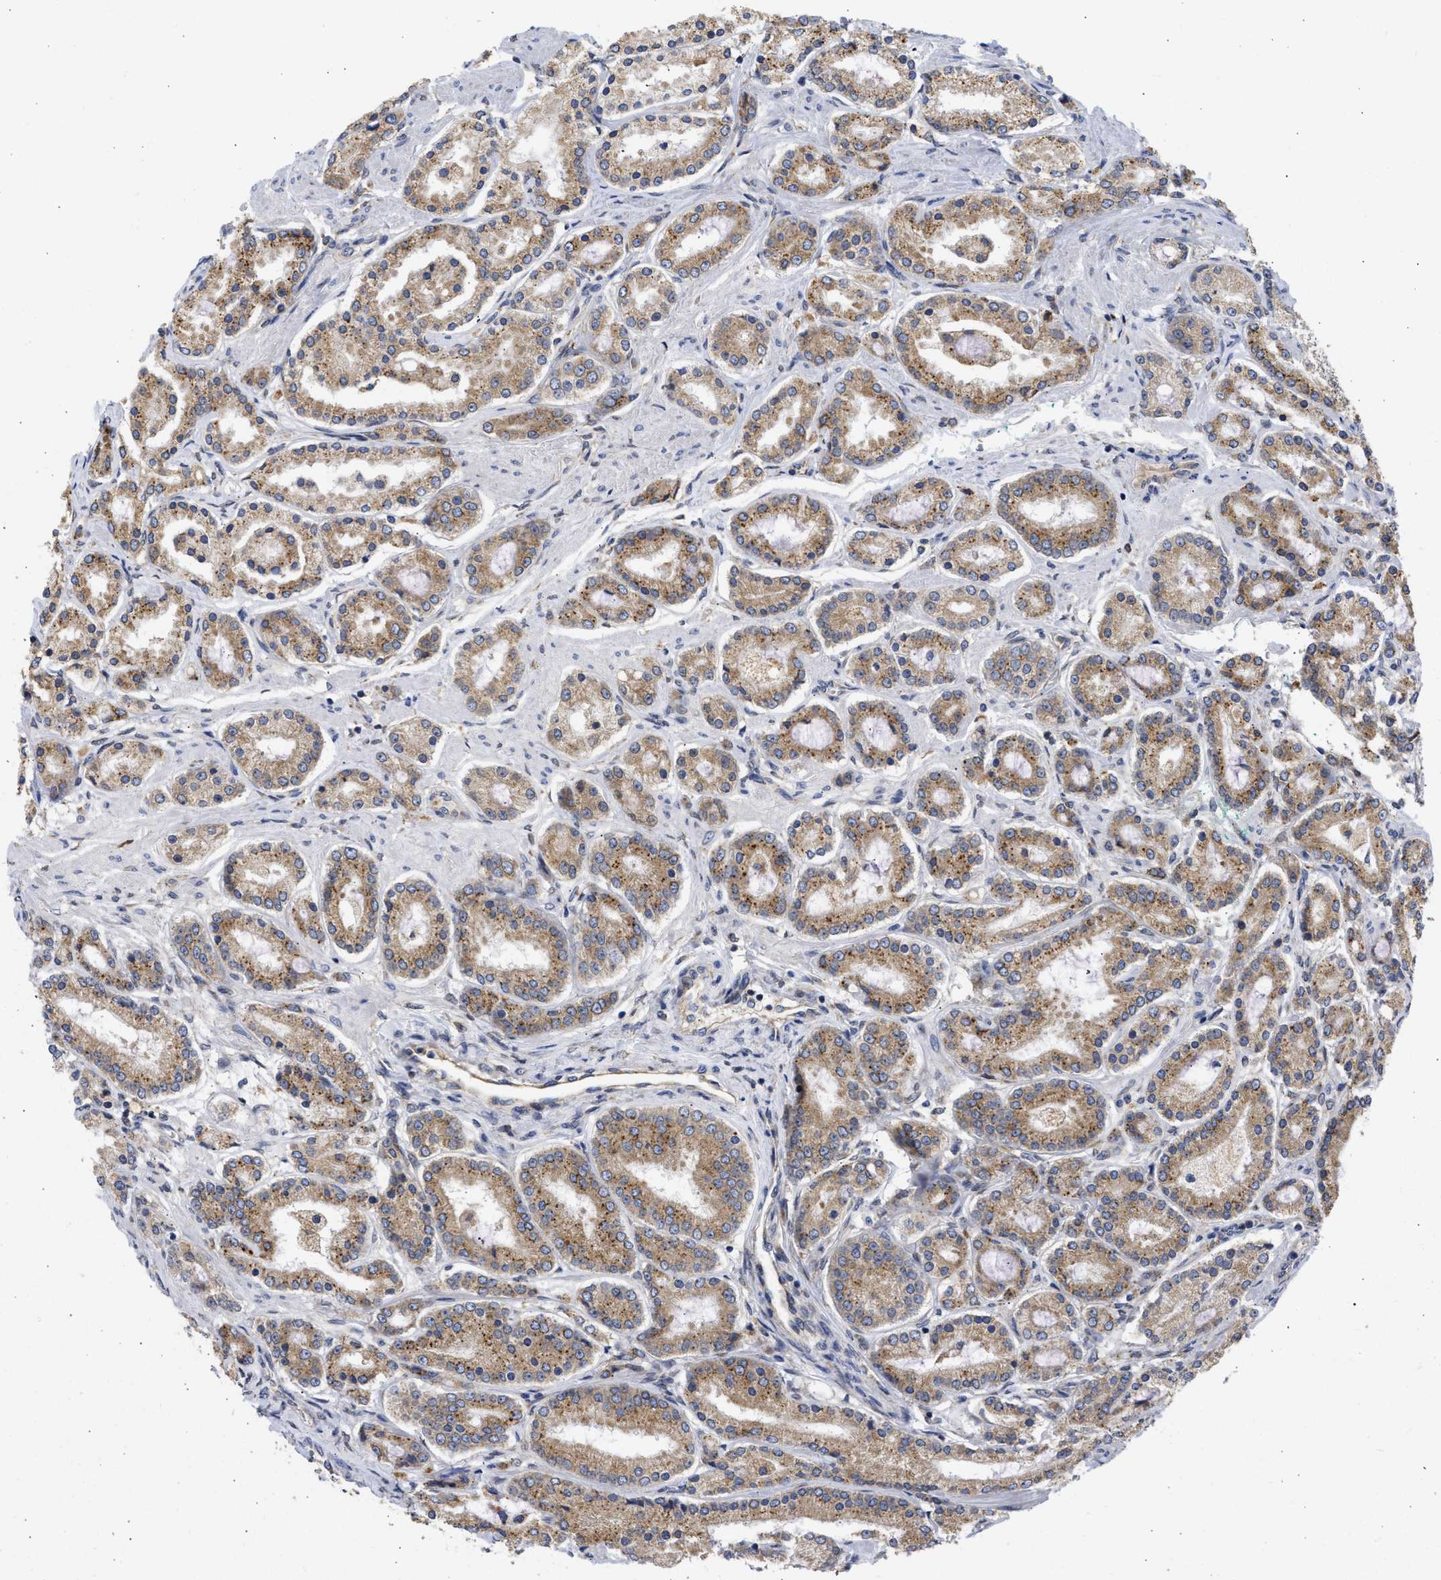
{"staining": {"intensity": "moderate", "quantity": ">75%", "location": "cytoplasmic/membranous"}, "tissue": "prostate cancer", "cell_type": "Tumor cells", "image_type": "cancer", "snomed": [{"axis": "morphology", "description": "Adenocarcinoma, Low grade"}, {"axis": "topography", "description": "Prostate"}], "caption": "Immunohistochemical staining of human prostate cancer shows medium levels of moderate cytoplasmic/membranous protein expression in about >75% of tumor cells. (IHC, brightfield microscopy, high magnification).", "gene": "TMED1", "patient": {"sex": "male", "age": 63}}